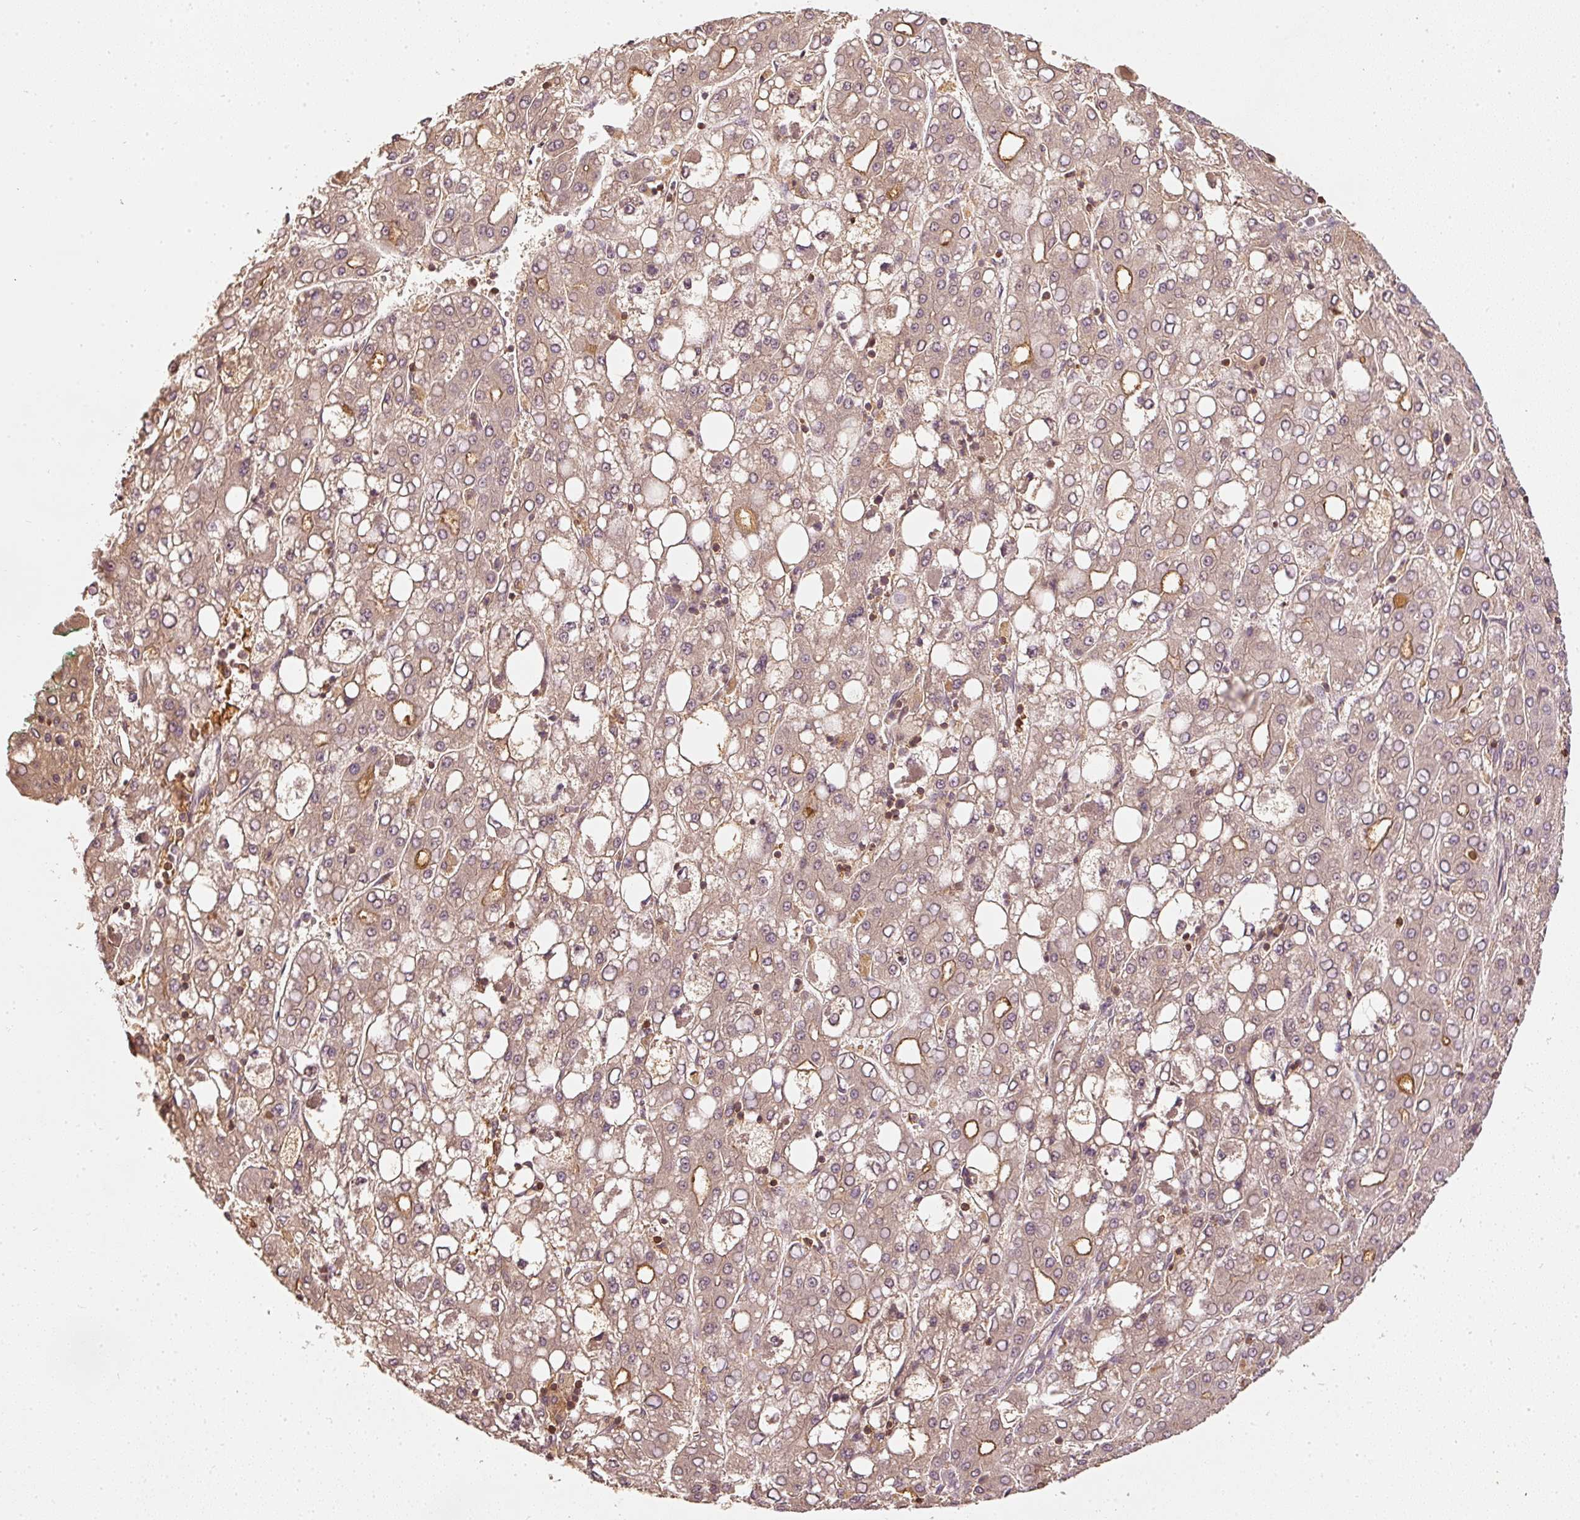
{"staining": {"intensity": "weak", "quantity": ">75%", "location": "cytoplasmic/membranous"}, "tissue": "liver cancer", "cell_type": "Tumor cells", "image_type": "cancer", "snomed": [{"axis": "morphology", "description": "Carcinoma, Hepatocellular, NOS"}, {"axis": "topography", "description": "Liver"}], "caption": "Human liver hepatocellular carcinoma stained with a brown dye demonstrates weak cytoplasmic/membranous positive positivity in about >75% of tumor cells.", "gene": "EVL", "patient": {"sex": "male", "age": 65}}